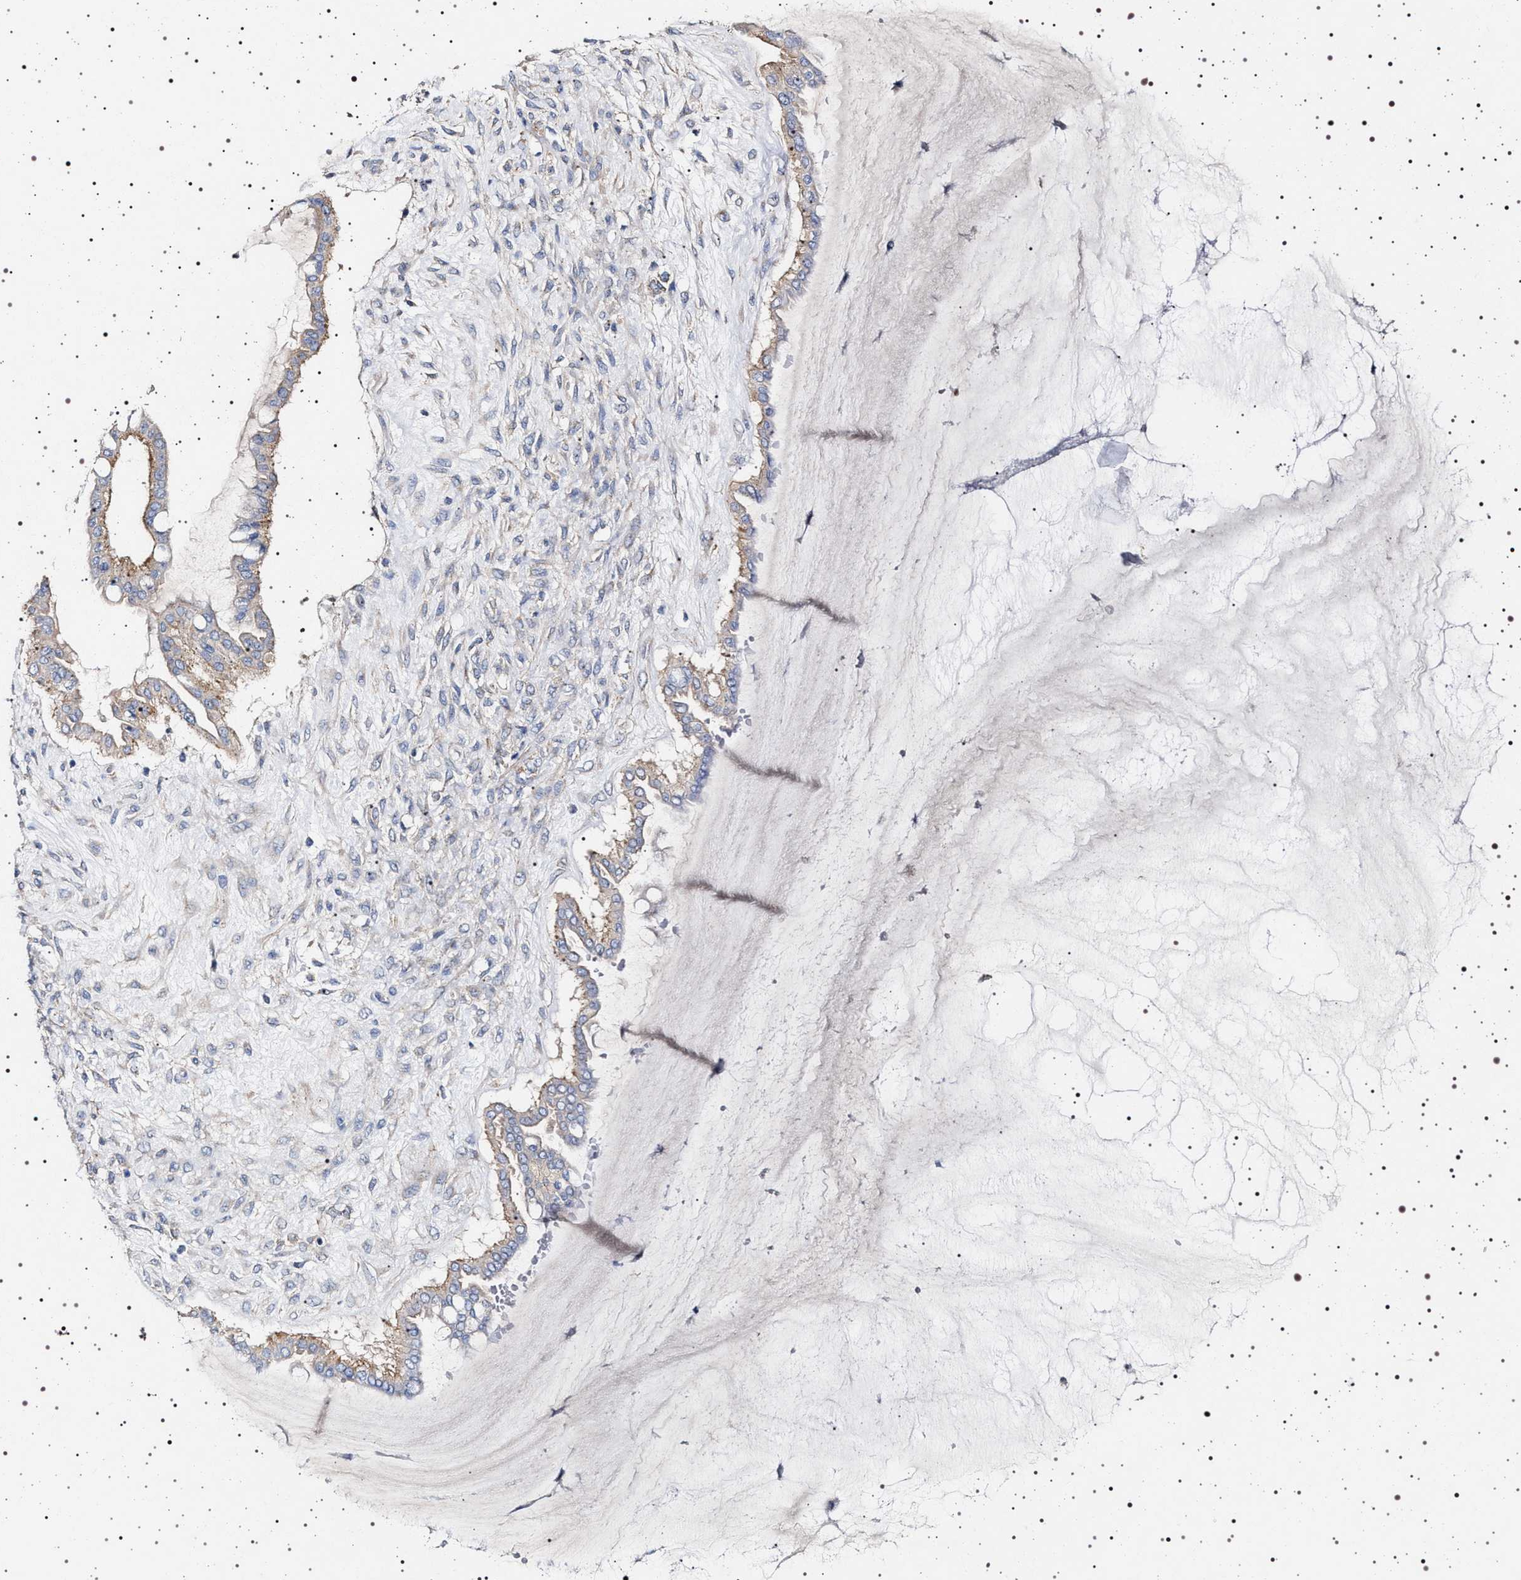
{"staining": {"intensity": "moderate", "quantity": "25%-75%", "location": "cytoplasmic/membranous"}, "tissue": "ovarian cancer", "cell_type": "Tumor cells", "image_type": "cancer", "snomed": [{"axis": "morphology", "description": "Cystadenocarcinoma, mucinous, NOS"}, {"axis": "topography", "description": "Ovary"}], "caption": "The immunohistochemical stain labels moderate cytoplasmic/membranous expression in tumor cells of ovarian cancer tissue. (Stains: DAB (3,3'-diaminobenzidine) in brown, nuclei in blue, Microscopy: brightfield microscopy at high magnification).", "gene": "NAALADL2", "patient": {"sex": "female", "age": 73}}